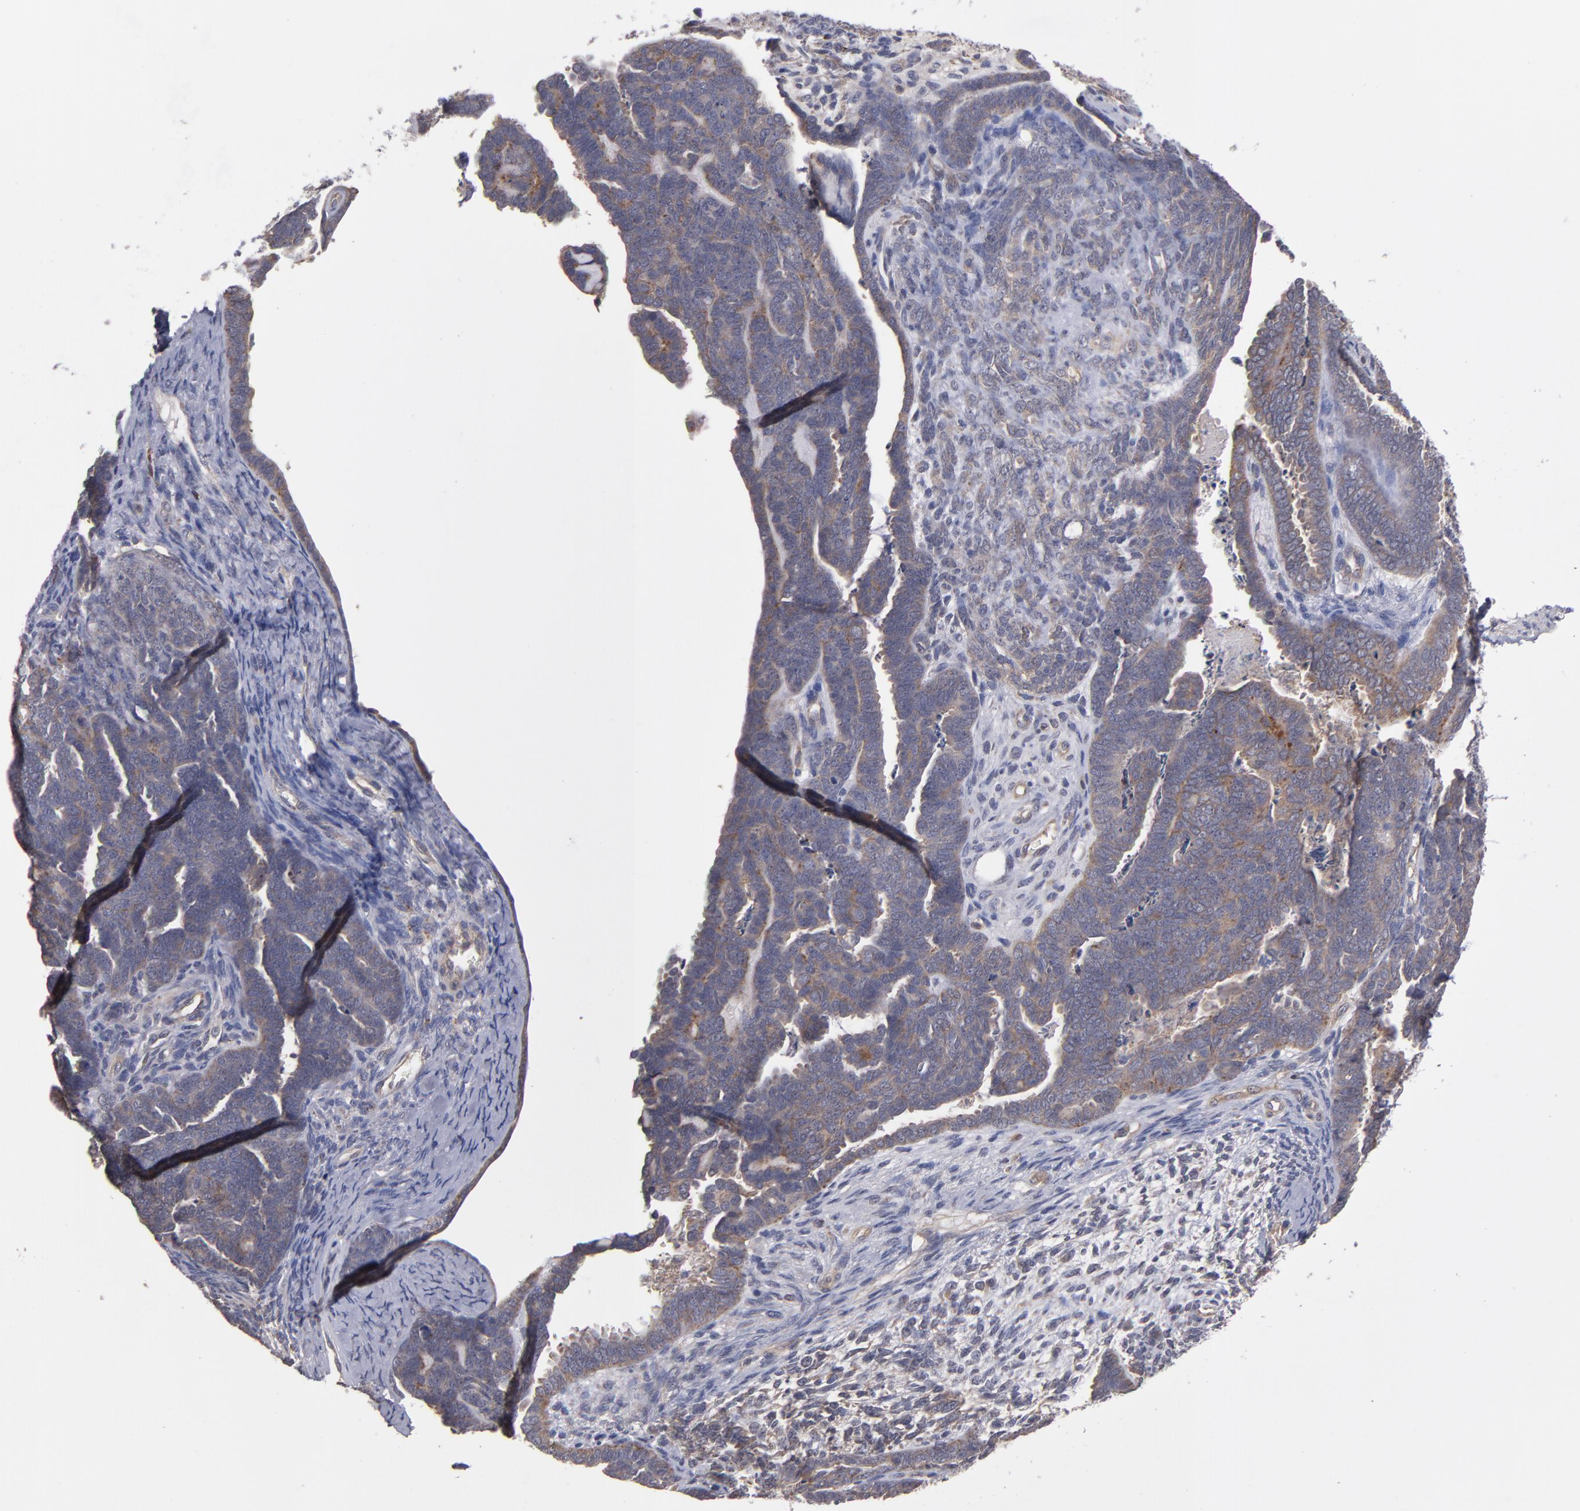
{"staining": {"intensity": "weak", "quantity": ">75%", "location": "cytoplasmic/membranous"}, "tissue": "endometrial cancer", "cell_type": "Tumor cells", "image_type": "cancer", "snomed": [{"axis": "morphology", "description": "Neoplasm, malignant, NOS"}, {"axis": "topography", "description": "Endometrium"}], "caption": "Endometrial cancer (malignant neoplasm) tissue exhibits weak cytoplasmic/membranous positivity in approximately >75% of tumor cells, visualized by immunohistochemistry. (DAB (3,3'-diaminobenzidine) IHC with brightfield microscopy, high magnification).", "gene": "CTSO", "patient": {"sex": "female", "age": 74}}